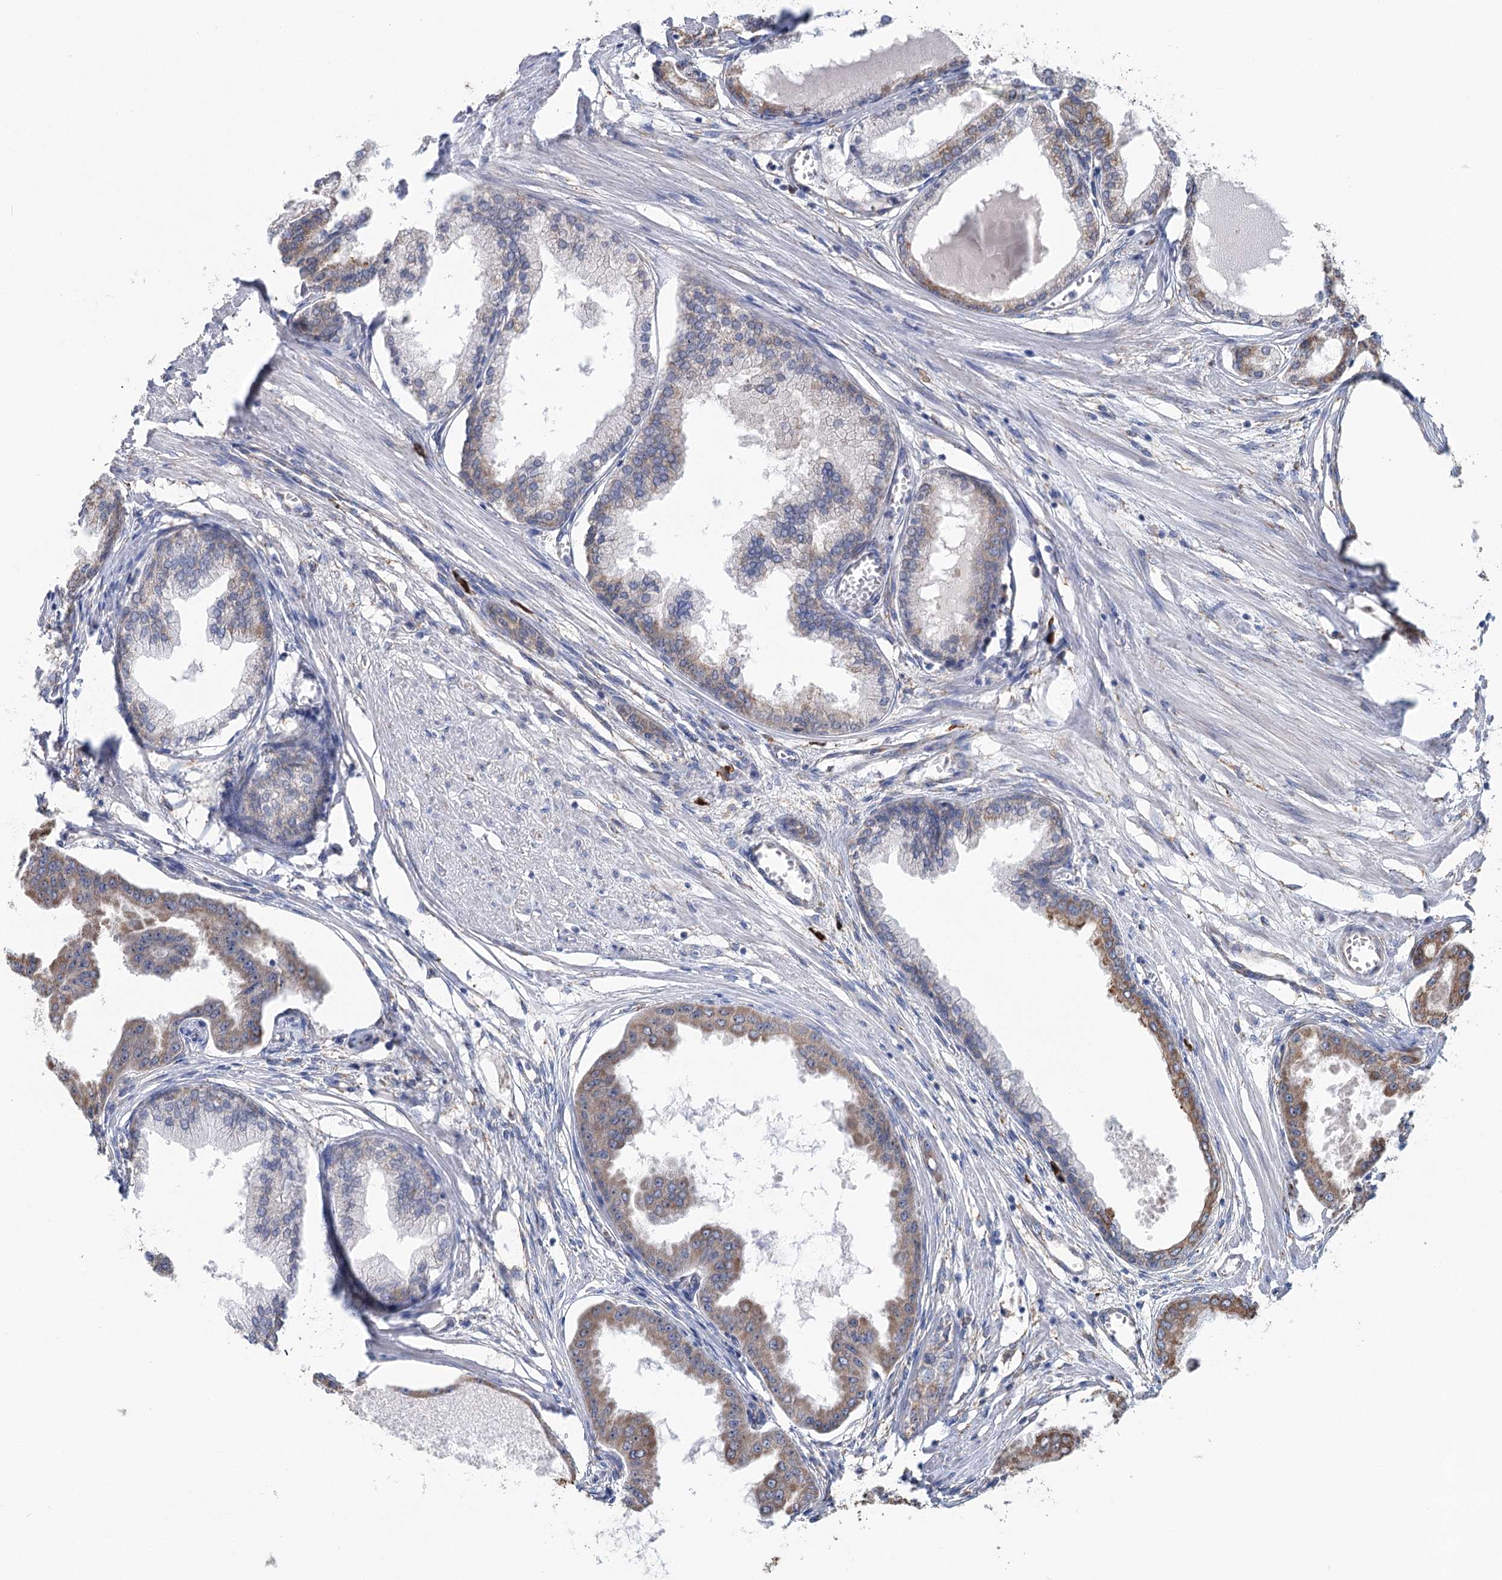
{"staining": {"intensity": "moderate", "quantity": "<25%", "location": "cytoplasmic/membranous"}, "tissue": "prostate cancer", "cell_type": "Tumor cells", "image_type": "cancer", "snomed": [{"axis": "morphology", "description": "Adenocarcinoma, Low grade"}, {"axis": "topography", "description": "Prostate"}], "caption": "Prostate adenocarcinoma (low-grade) stained for a protein (brown) demonstrates moderate cytoplasmic/membranous positive expression in approximately <25% of tumor cells.", "gene": "METTL24", "patient": {"sex": "male", "age": 63}}